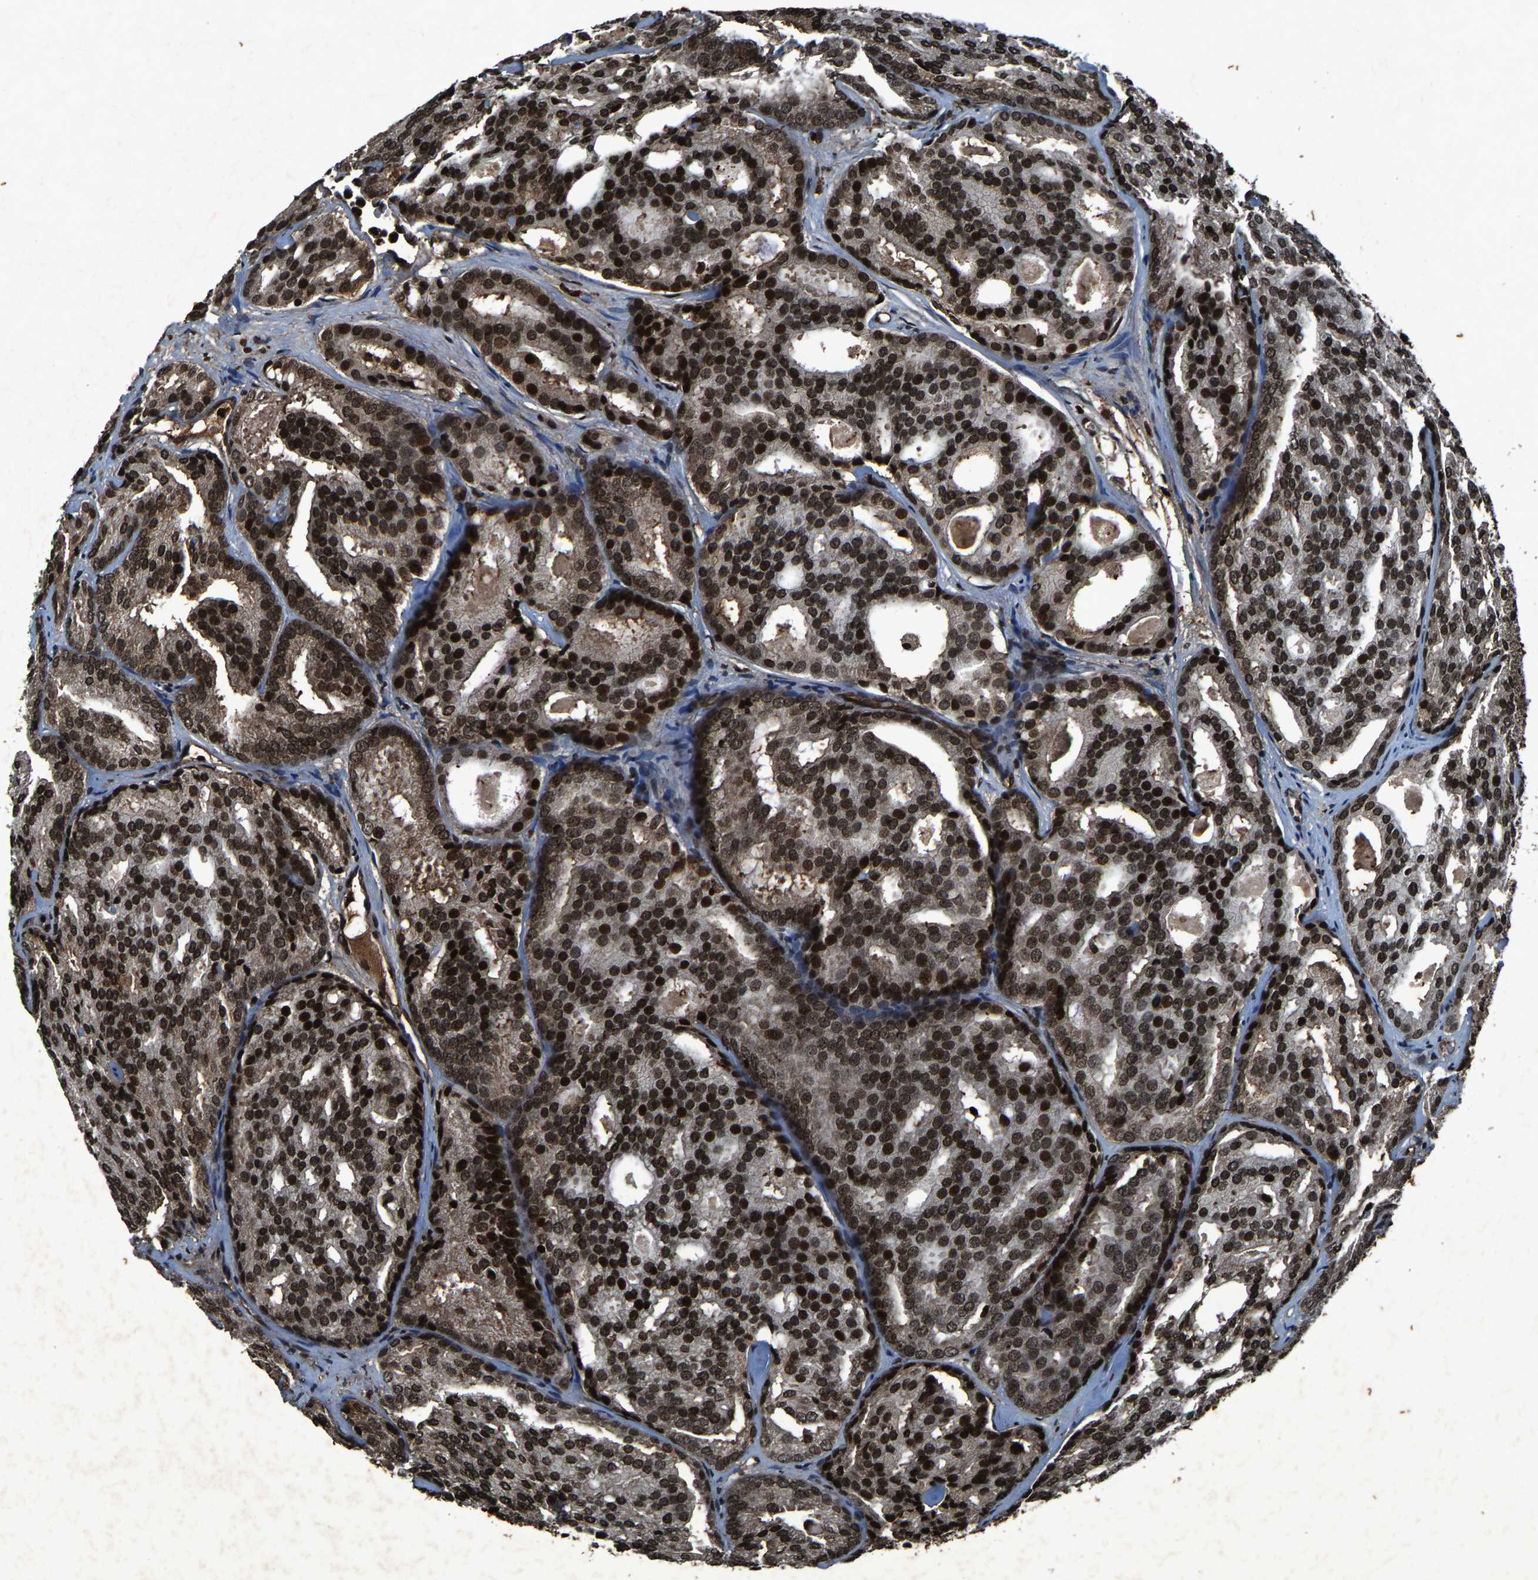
{"staining": {"intensity": "strong", "quantity": ">75%", "location": "nuclear"}, "tissue": "prostate cancer", "cell_type": "Tumor cells", "image_type": "cancer", "snomed": [{"axis": "morphology", "description": "Adenocarcinoma, High grade"}, {"axis": "topography", "description": "Prostate"}], "caption": "IHC of prostate cancer displays high levels of strong nuclear expression in approximately >75% of tumor cells.", "gene": "H4C1", "patient": {"sex": "male", "age": 64}}